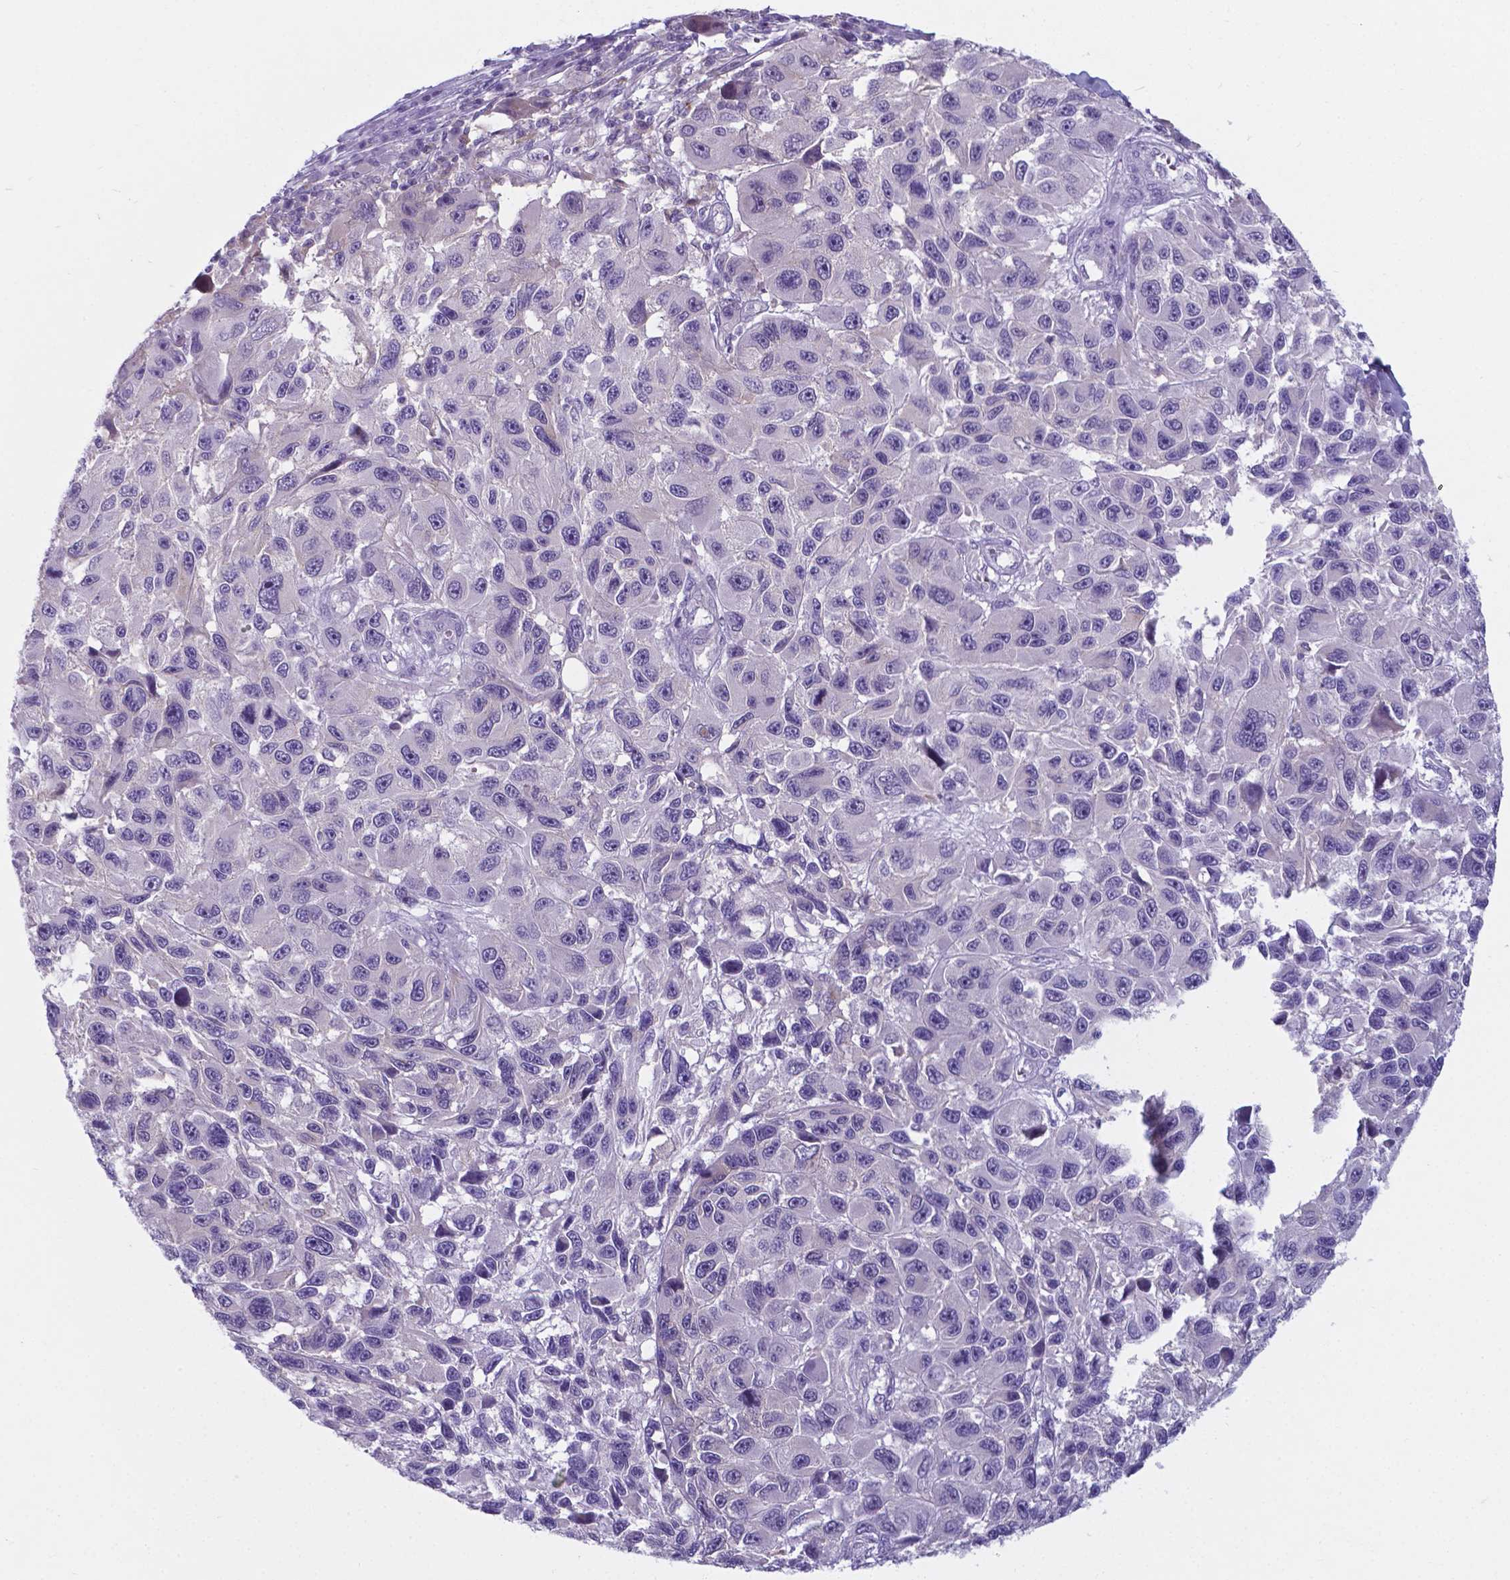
{"staining": {"intensity": "negative", "quantity": "none", "location": "none"}, "tissue": "melanoma", "cell_type": "Tumor cells", "image_type": "cancer", "snomed": [{"axis": "morphology", "description": "Malignant melanoma, NOS"}, {"axis": "topography", "description": "Skin"}], "caption": "Immunohistochemical staining of human melanoma shows no significant expression in tumor cells.", "gene": "AP5B1", "patient": {"sex": "male", "age": 53}}